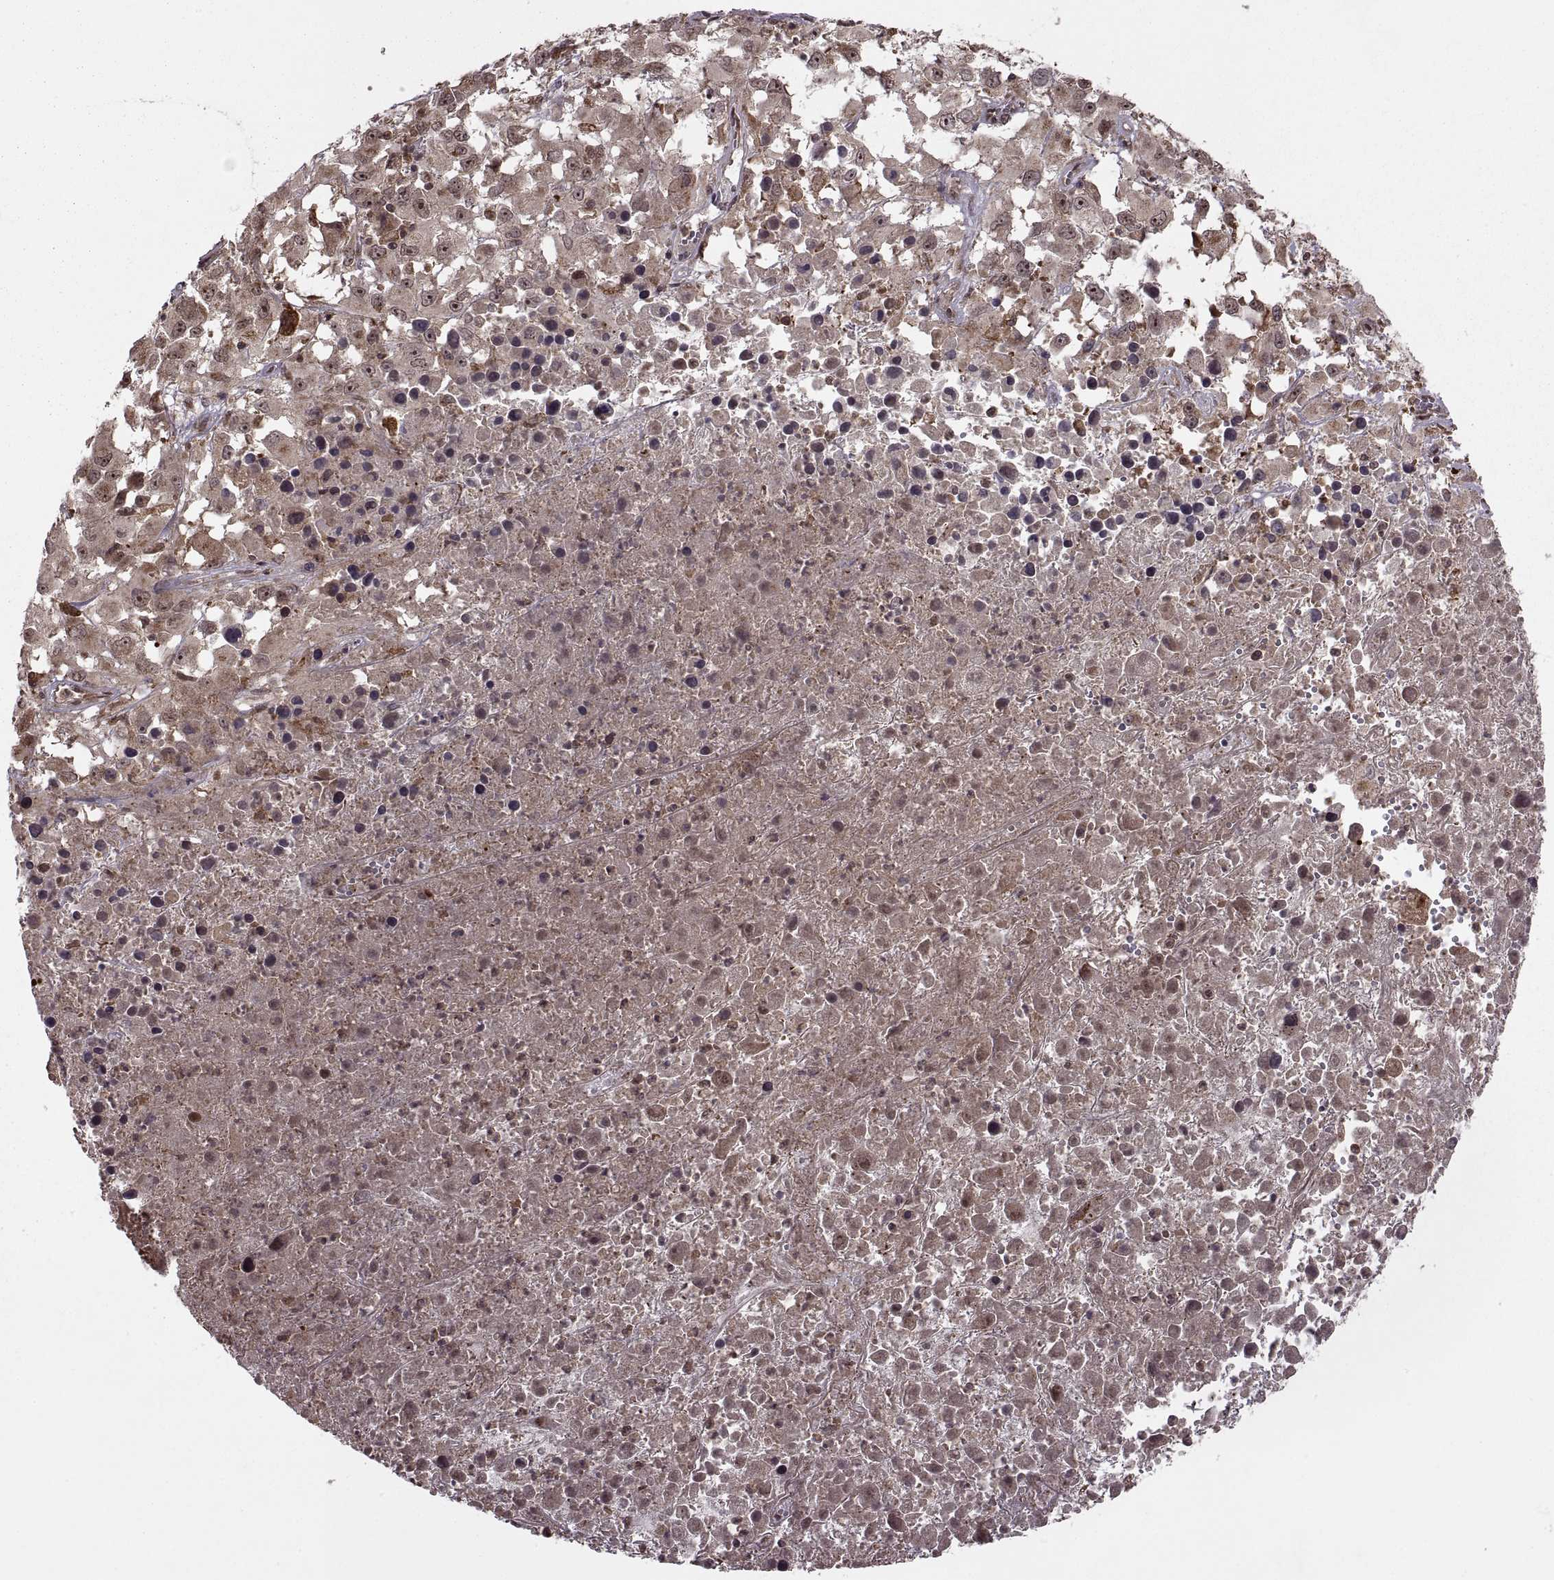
{"staining": {"intensity": "weak", "quantity": ">75%", "location": "cytoplasmic/membranous,nuclear"}, "tissue": "melanoma", "cell_type": "Tumor cells", "image_type": "cancer", "snomed": [{"axis": "morphology", "description": "Malignant melanoma, Metastatic site"}, {"axis": "topography", "description": "Soft tissue"}], "caption": "A low amount of weak cytoplasmic/membranous and nuclear staining is identified in about >75% of tumor cells in malignant melanoma (metastatic site) tissue.", "gene": "PTOV1", "patient": {"sex": "male", "age": 50}}